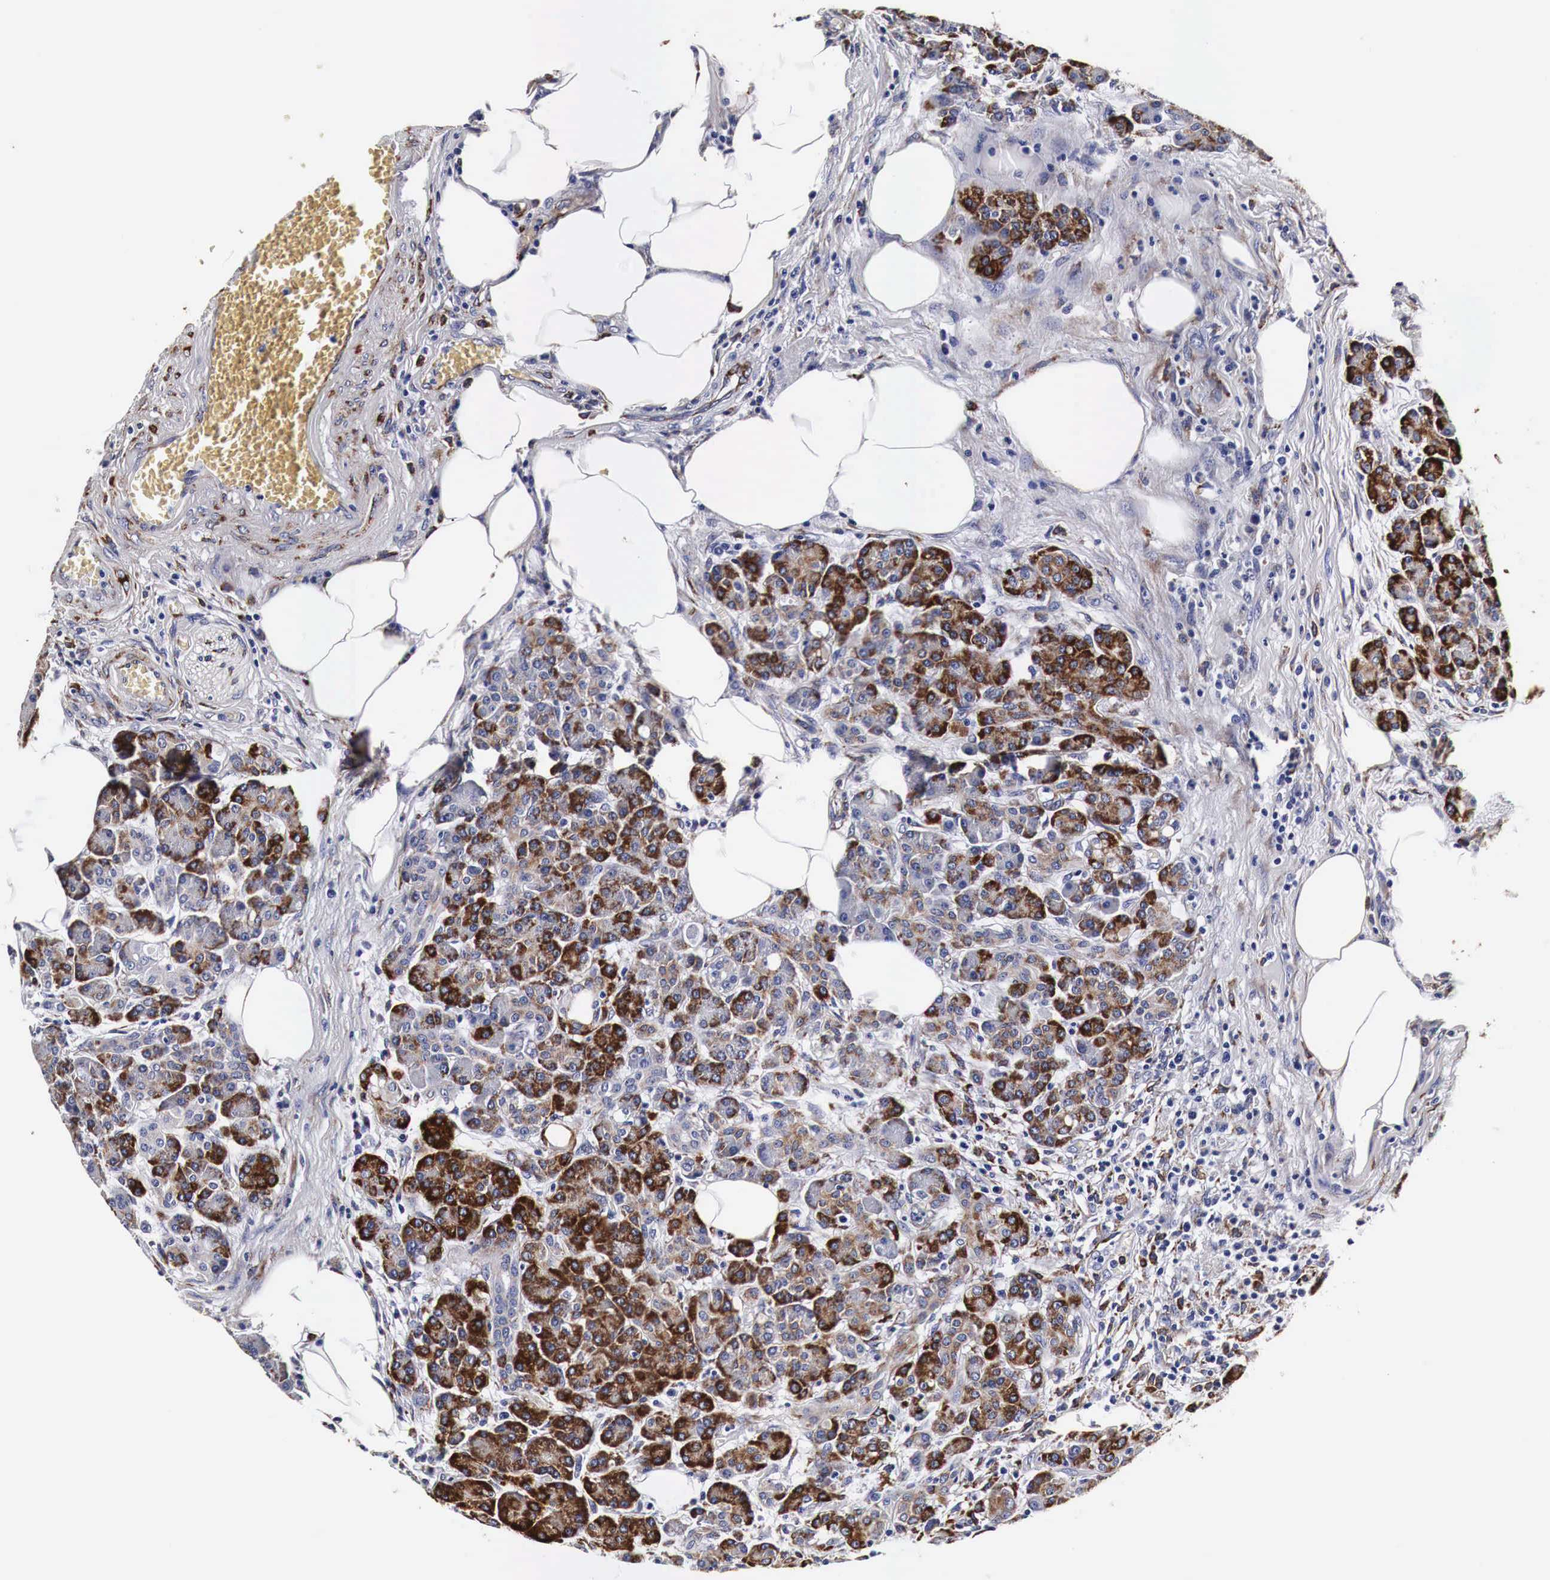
{"staining": {"intensity": "strong", "quantity": ">75%", "location": "cytoplasmic/membranous"}, "tissue": "pancreas", "cell_type": "Exocrine glandular cells", "image_type": "normal", "snomed": [{"axis": "morphology", "description": "Normal tissue, NOS"}, {"axis": "topography", "description": "Pancreas"}], "caption": "This histopathology image exhibits immunohistochemistry staining of normal pancreas, with high strong cytoplasmic/membranous positivity in about >75% of exocrine glandular cells.", "gene": "CKAP4", "patient": {"sex": "female", "age": 73}}